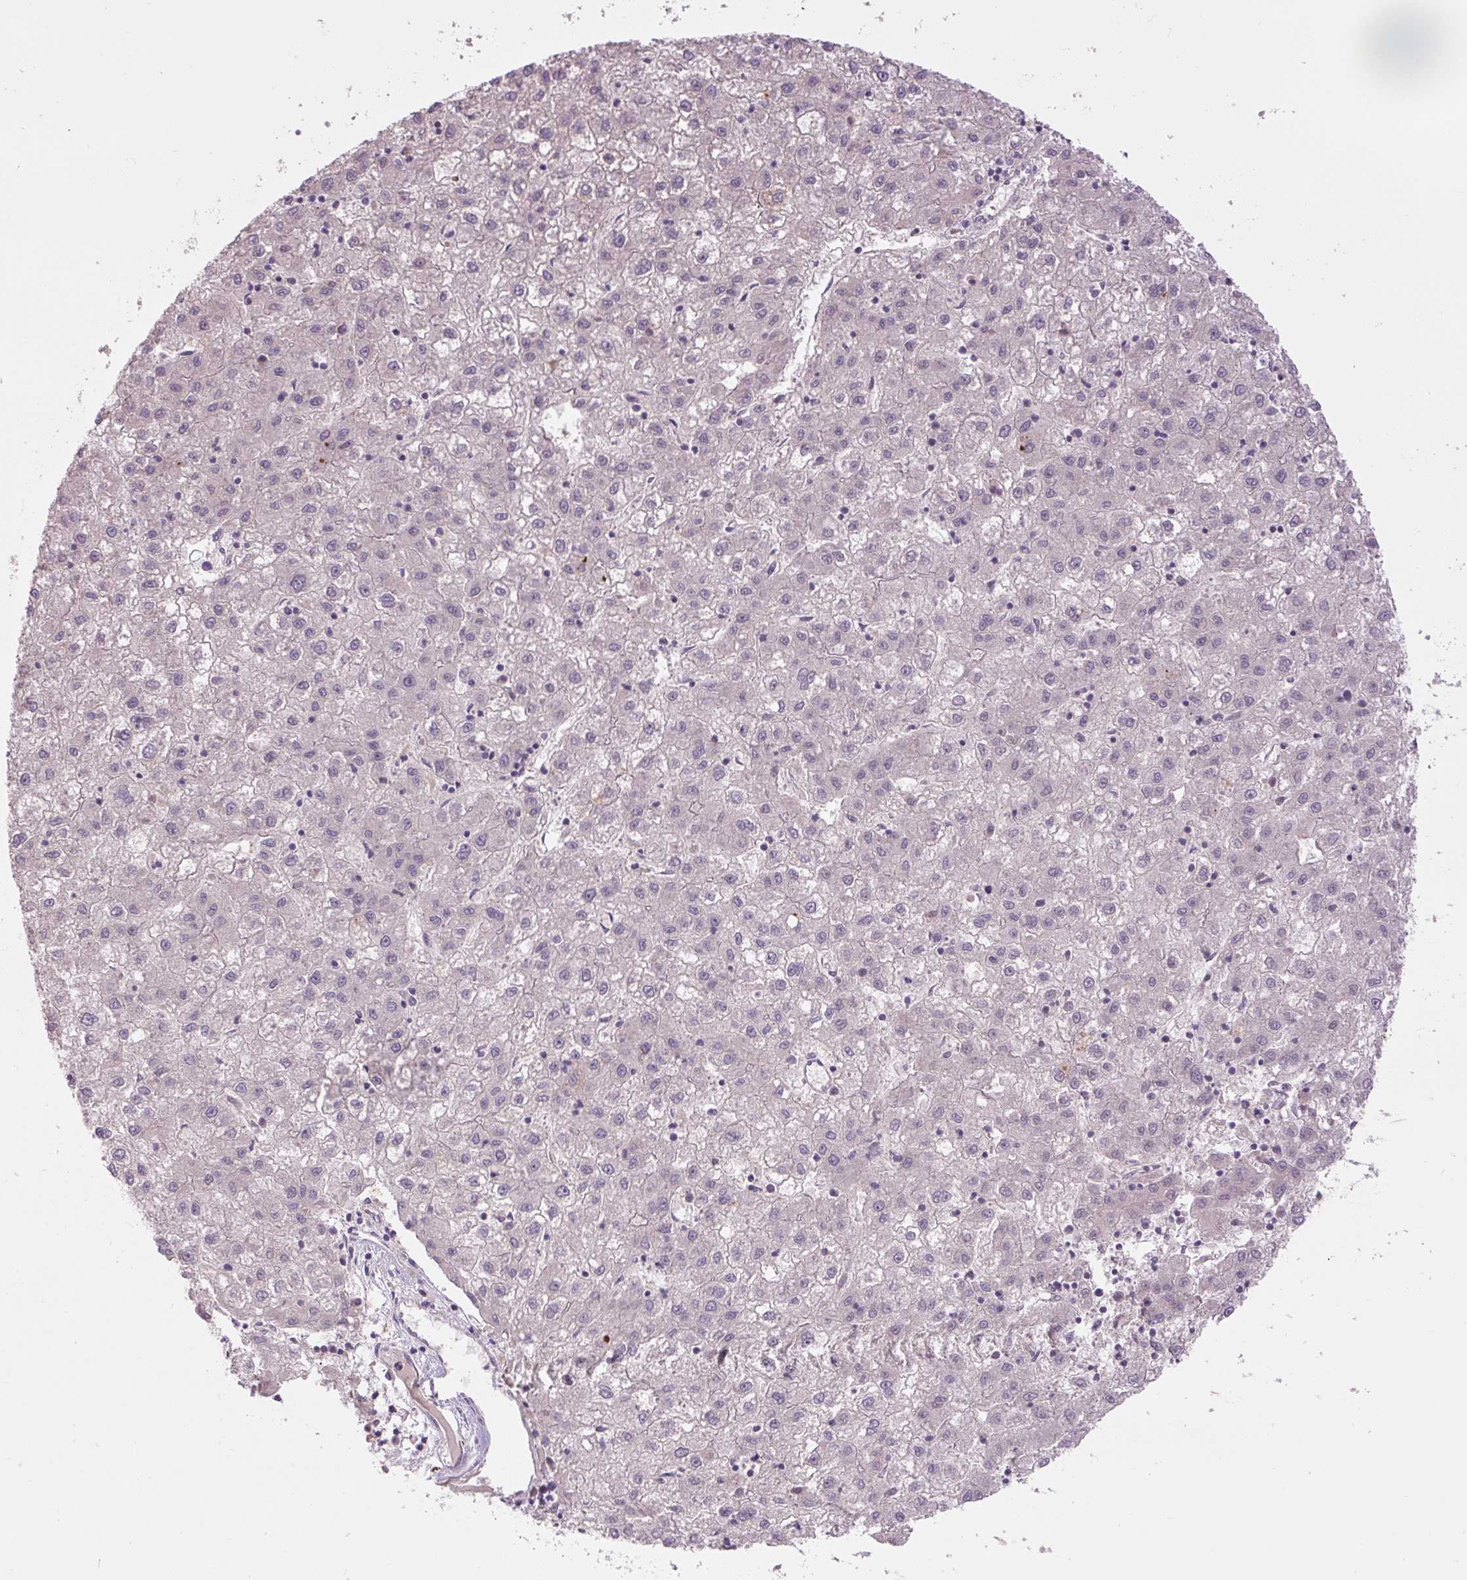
{"staining": {"intensity": "negative", "quantity": "none", "location": "none"}, "tissue": "liver cancer", "cell_type": "Tumor cells", "image_type": "cancer", "snomed": [{"axis": "morphology", "description": "Carcinoma, Hepatocellular, NOS"}, {"axis": "topography", "description": "Liver"}], "caption": "Protein analysis of liver hepatocellular carcinoma exhibits no significant staining in tumor cells.", "gene": "TMEM100", "patient": {"sex": "male", "age": 72}}